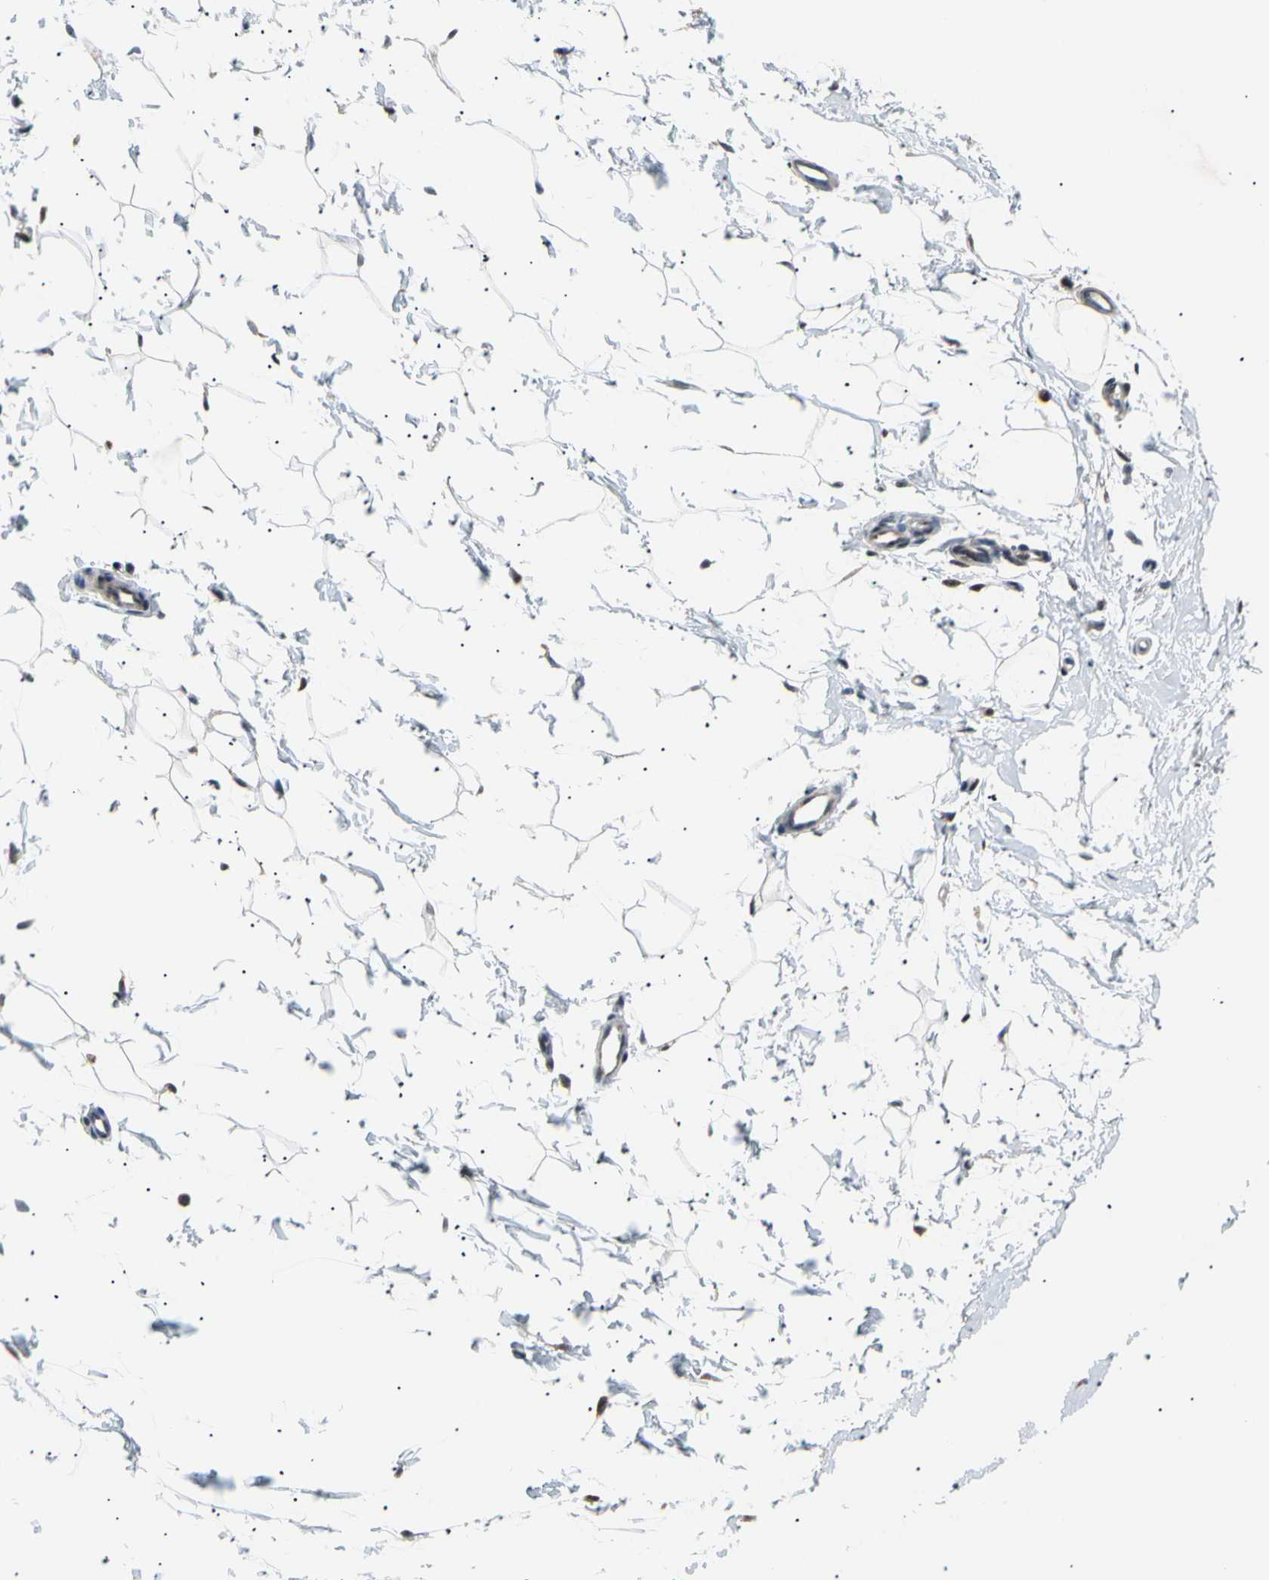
{"staining": {"intensity": "moderate", "quantity": ">75%", "location": "nuclear"}, "tissue": "adipose tissue", "cell_type": "Adipocytes", "image_type": "normal", "snomed": [{"axis": "morphology", "description": "Normal tissue, NOS"}, {"axis": "topography", "description": "Breast"}], "caption": "Protein expression analysis of benign adipose tissue shows moderate nuclear expression in about >75% of adipocytes.", "gene": "E2F1", "patient": {"sex": "female", "age": 45}}